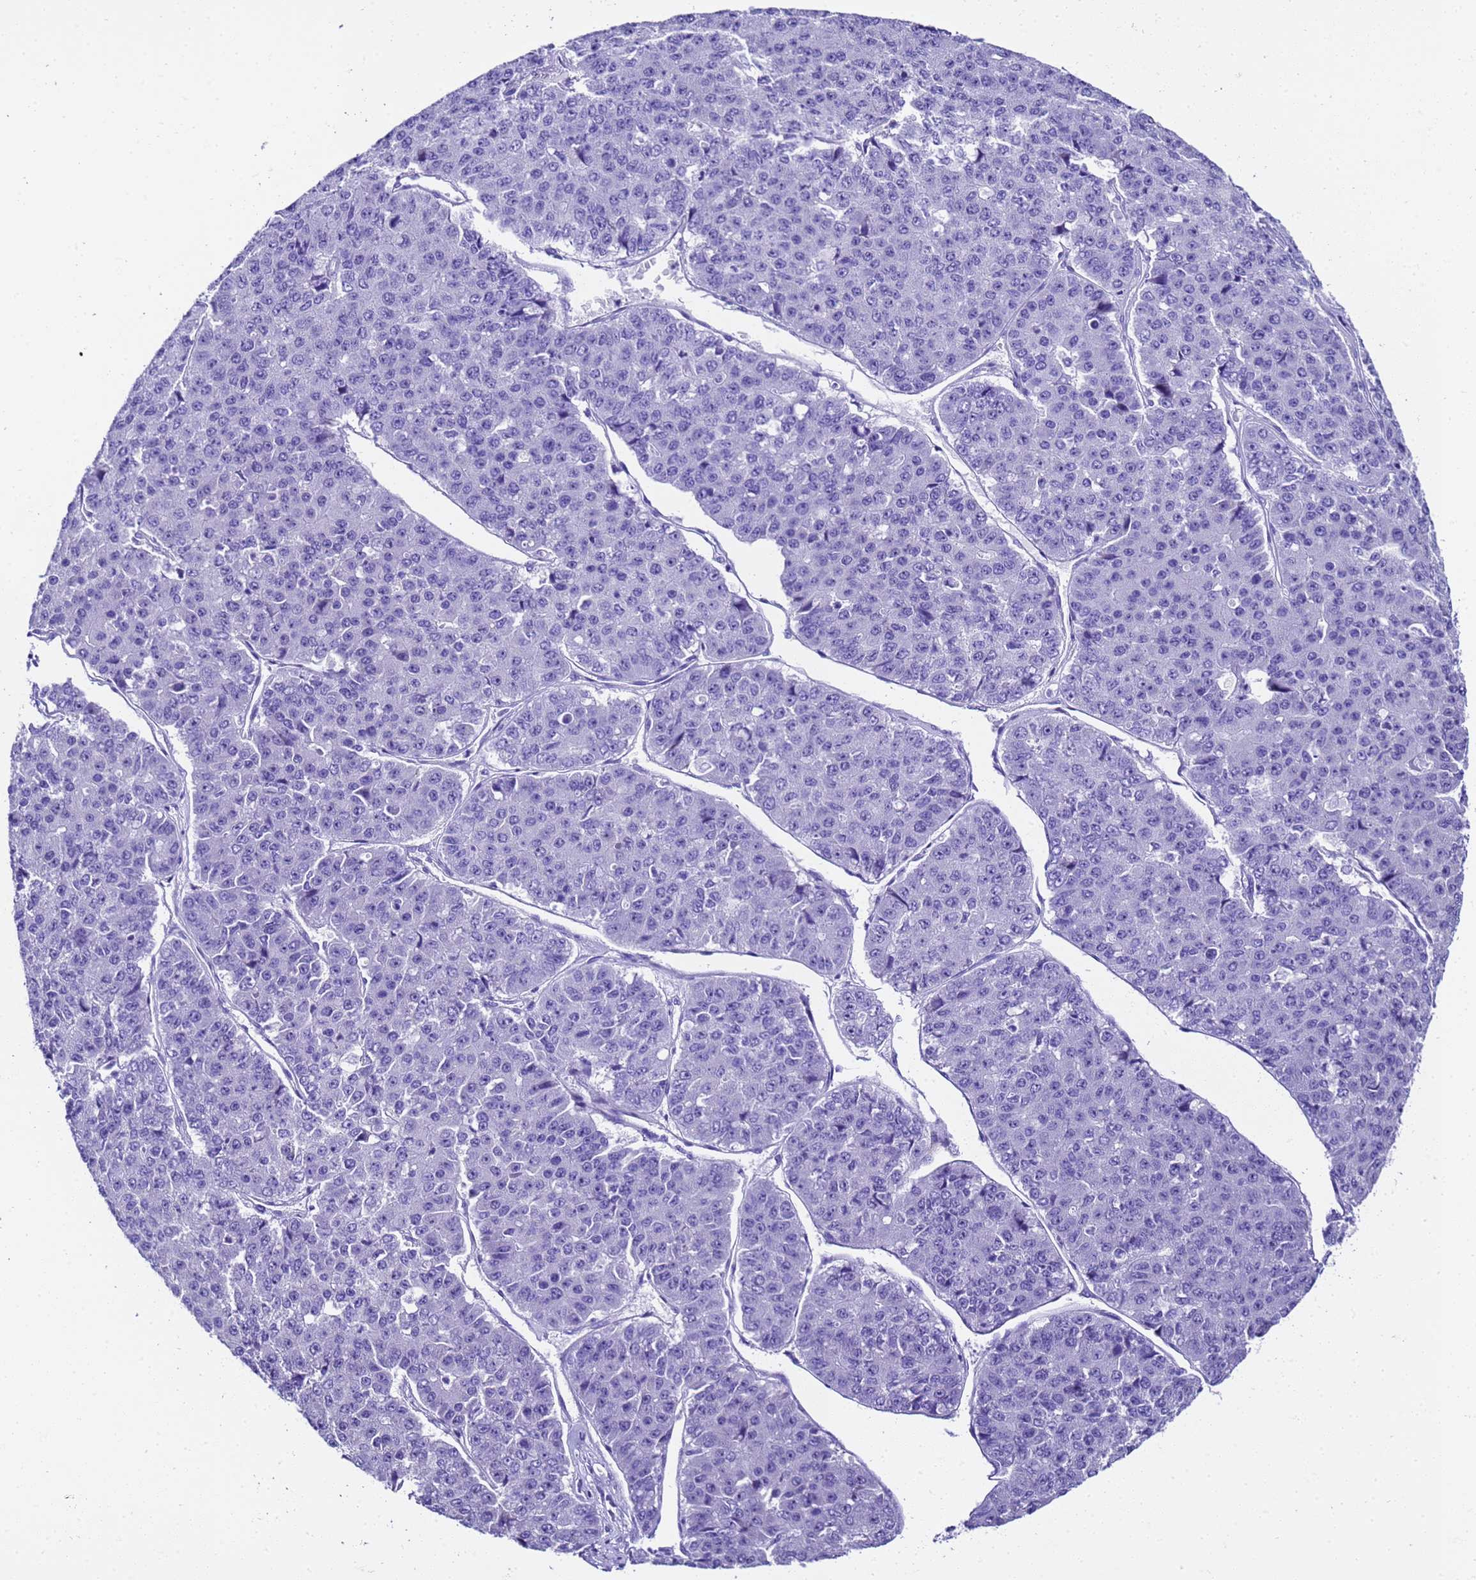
{"staining": {"intensity": "negative", "quantity": "none", "location": "none"}, "tissue": "pancreatic cancer", "cell_type": "Tumor cells", "image_type": "cancer", "snomed": [{"axis": "morphology", "description": "Adenocarcinoma, NOS"}, {"axis": "topography", "description": "Pancreas"}], "caption": "Tumor cells show no significant protein expression in pancreatic adenocarcinoma.", "gene": "UGT2B10", "patient": {"sex": "male", "age": 50}}